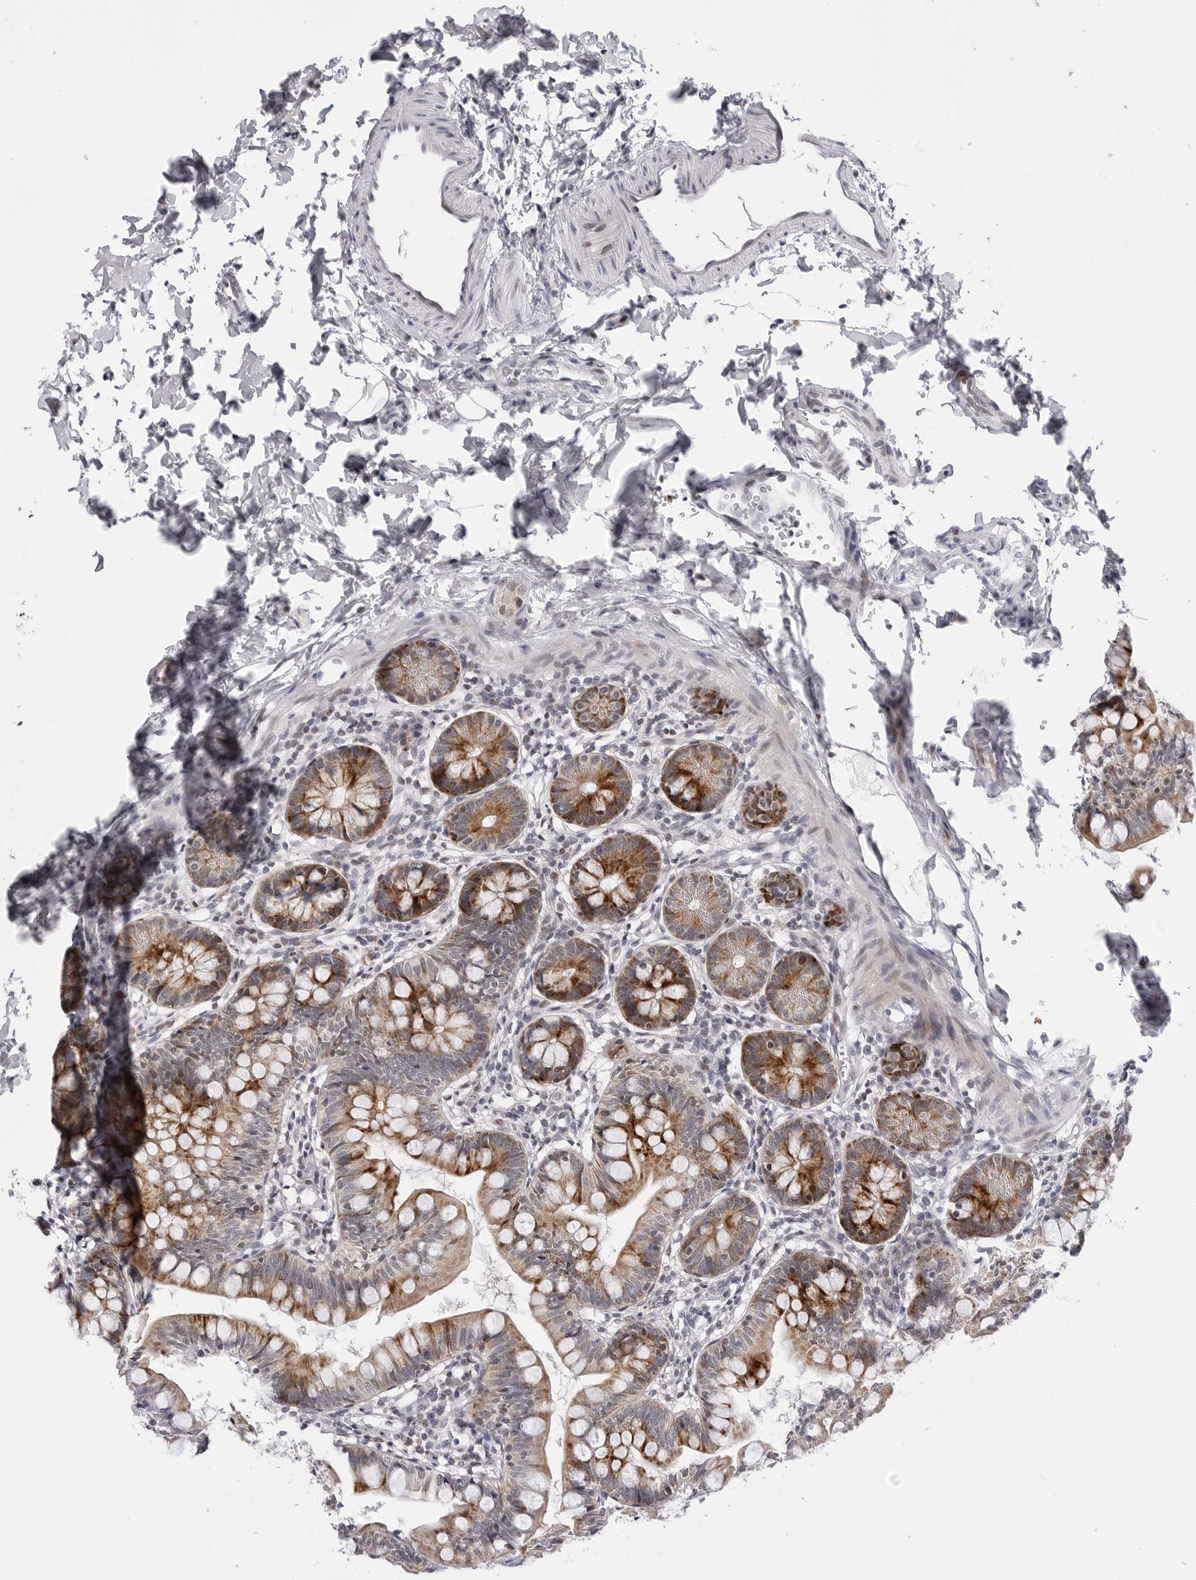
{"staining": {"intensity": "strong", "quantity": ">75%", "location": "cytoplasmic/membranous"}, "tissue": "small intestine", "cell_type": "Glandular cells", "image_type": "normal", "snomed": [{"axis": "morphology", "description": "Normal tissue, NOS"}, {"axis": "topography", "description": "Small intestine"}], "caption": "This histopathology image shows immunohistochemistry staining of normal small intestine, with high strong cytoplasmic/membranous expression in approximately >75% of glandular cells.", "gene": "CDK20", "patient": {"sex": "male", "age": 7}}